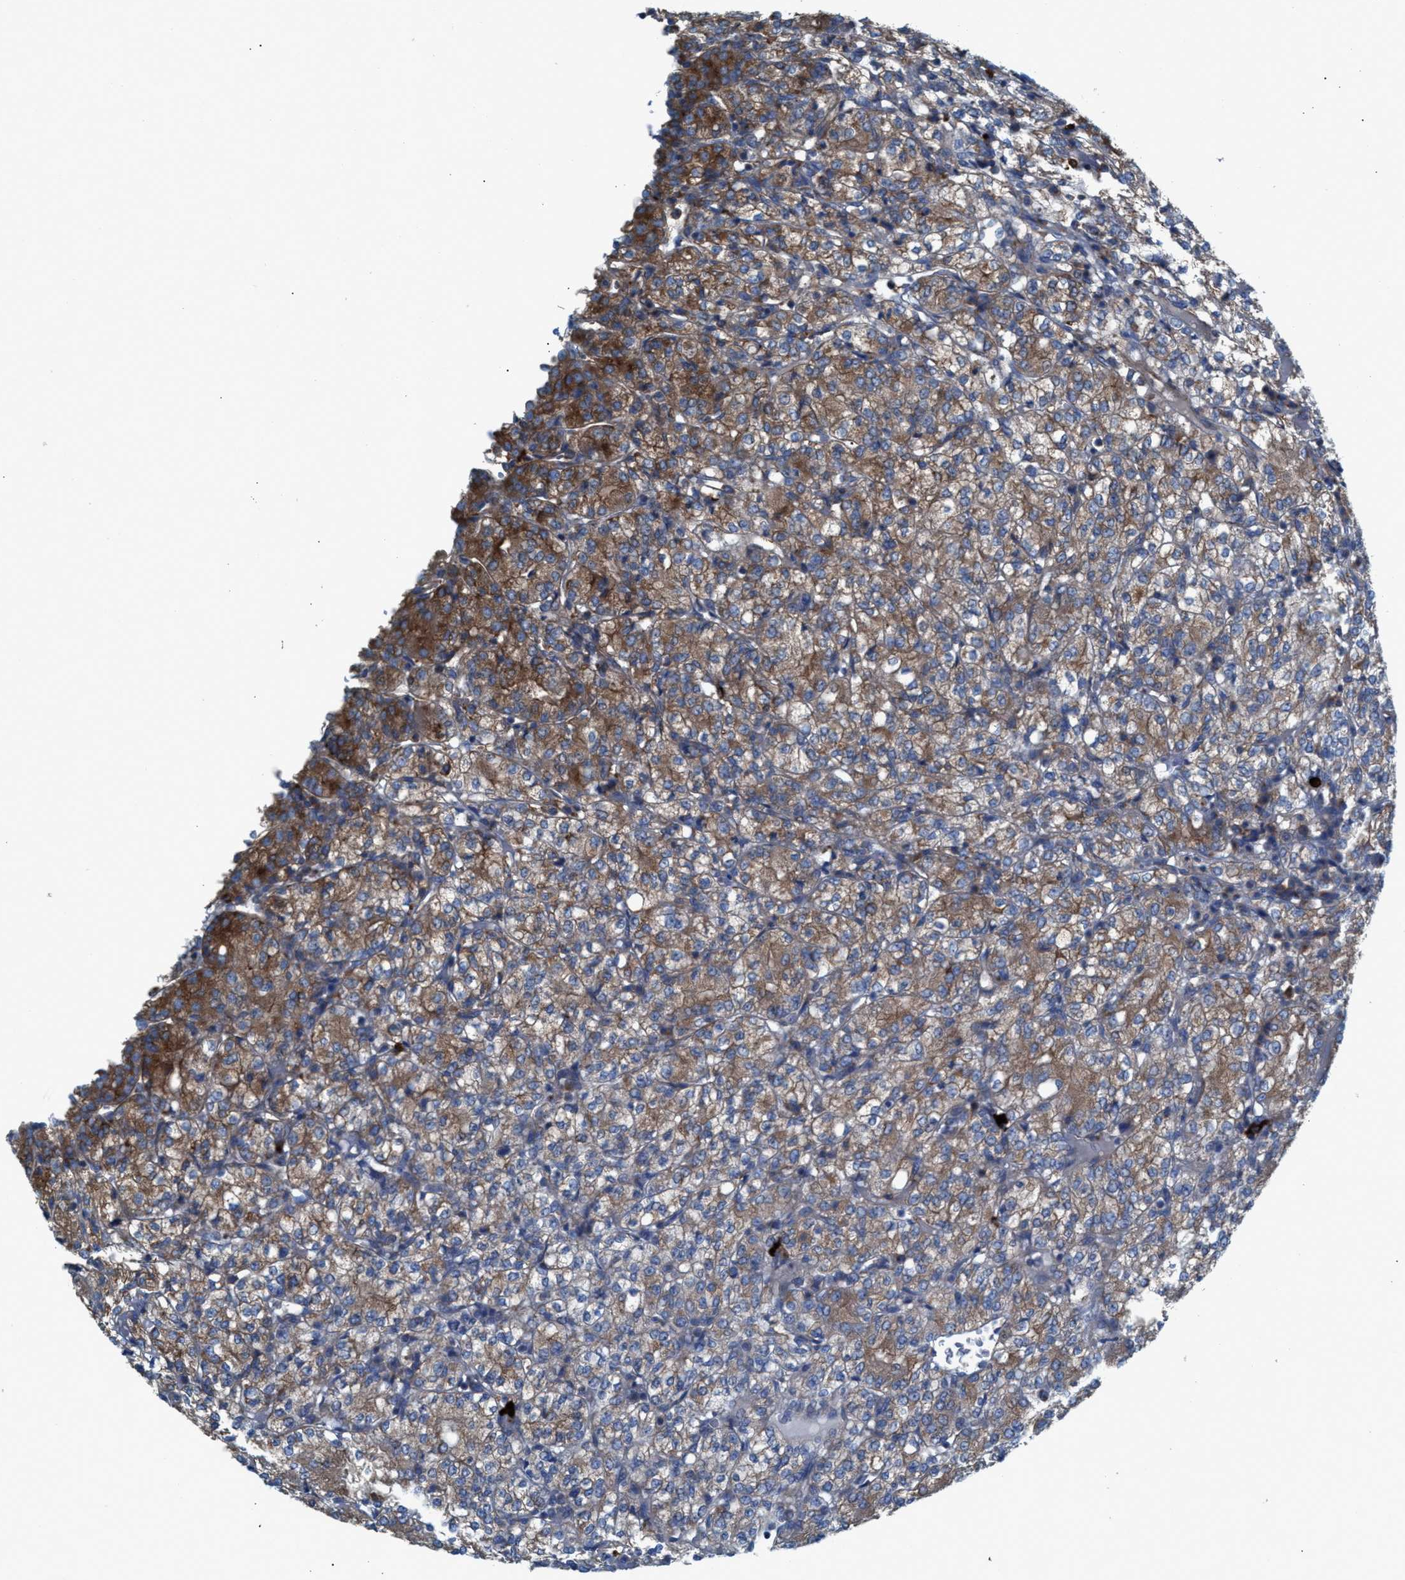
{"staining": {"intensity": "moderate", "quantity": ">75%", "location": "cytoplasmic/membranous"}, "tissue": "renal cancer", "cell_type": "Tumor cells", "image_type": "cancer", "snomed": [{"axis": "morphology", "description": "Adenocarcinoma, NOS"}, {"axis": "topography", "description": "Kidney"}], "caption": "Protein staining of renal adenocarcinoma tissue exhibits moderate cytoplasmic/membranous expression in approximately >75% of tumor cells. (DAB (3,3'-diaminobenzidine) = brown stain, brightfield microscopy at high magnification).", "gene": "NYAP1", "patient": {"sex": "male", "age": 77}}